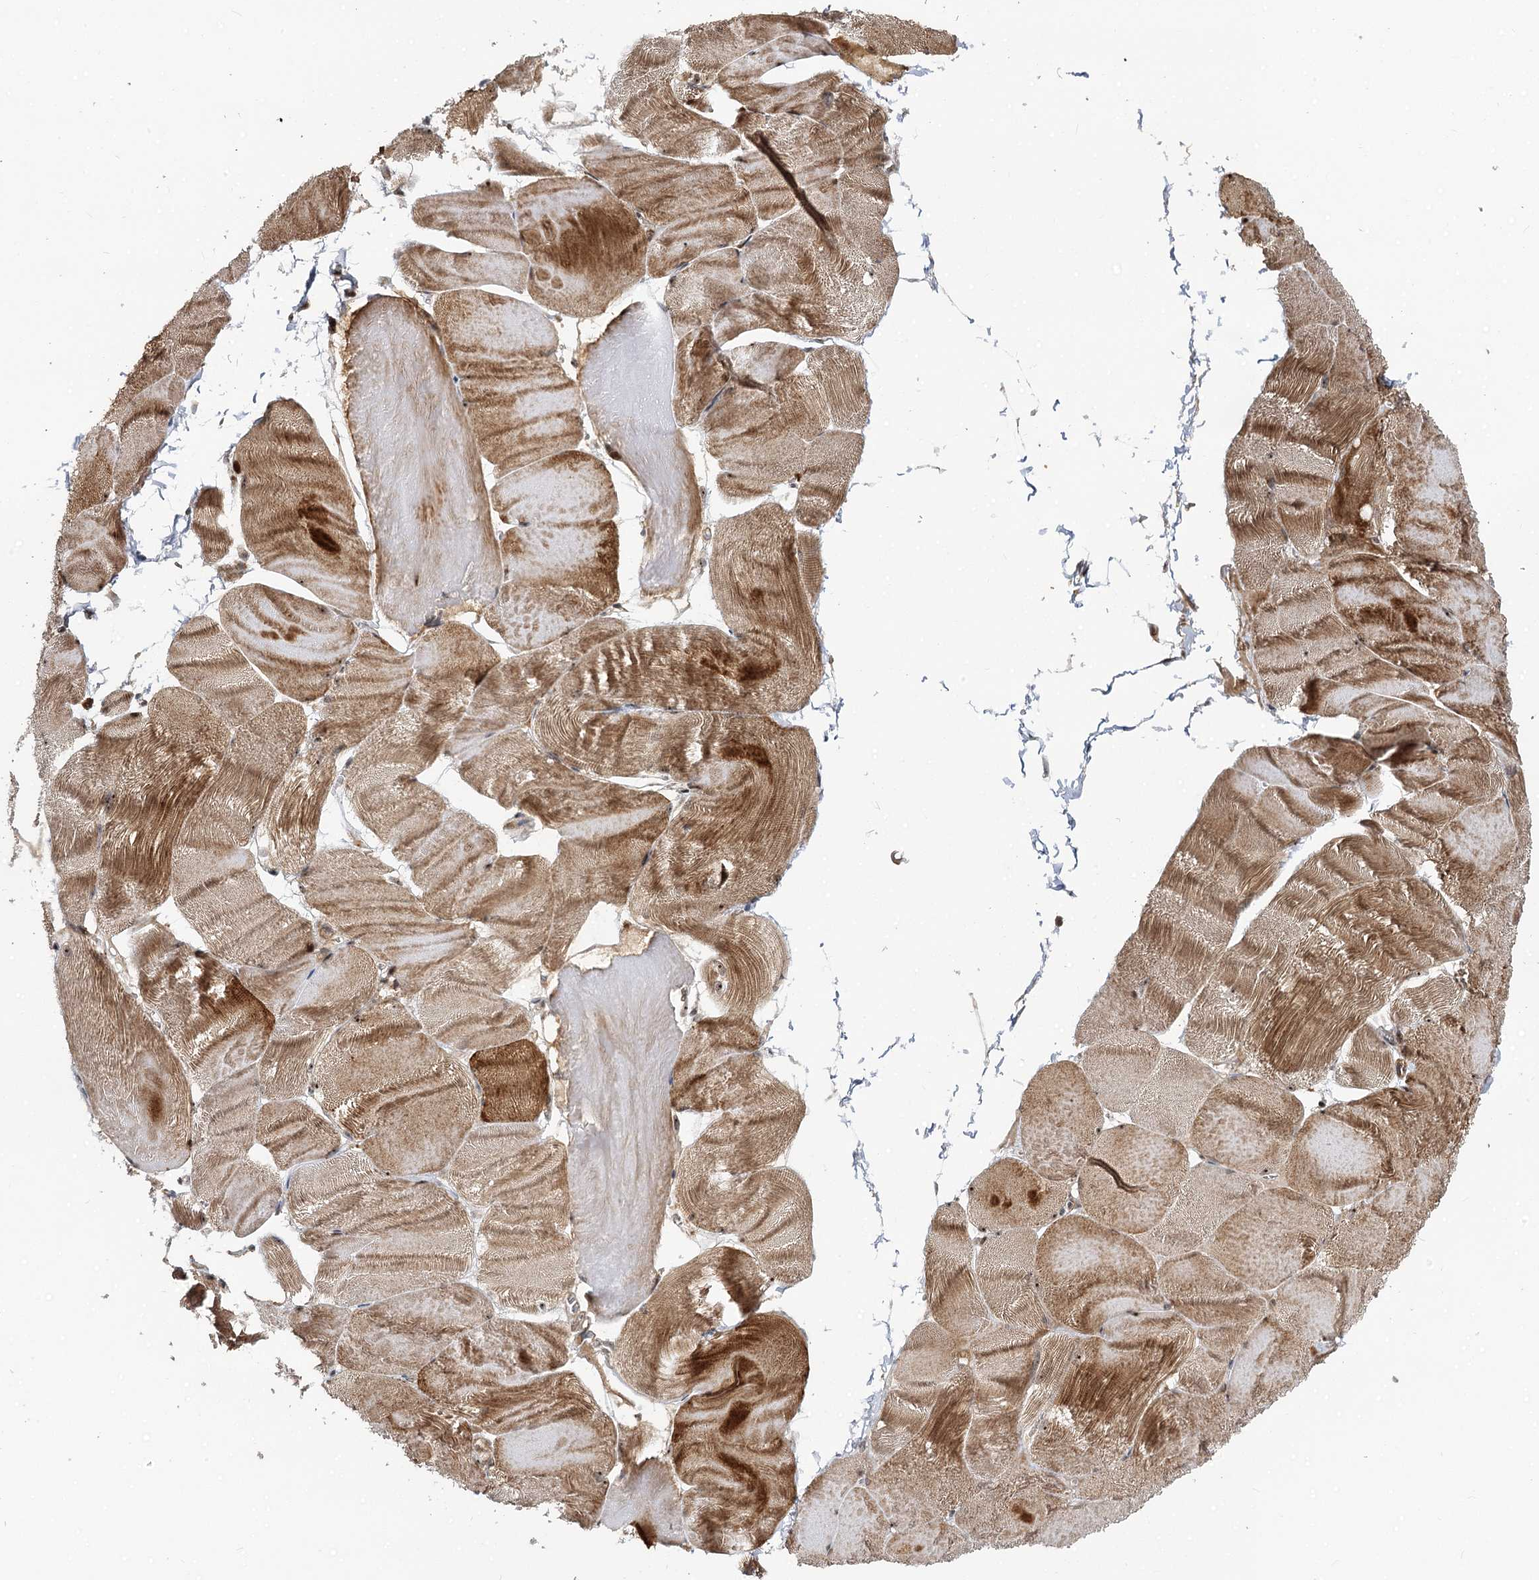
{"staining": {"intensity": "moderate", "quantity": ">75%", "location": "cytoplasmic/membranous,nuclear"}, "tissue": "skeletal muscle", "cell_type": "Myocytes", "image_type": "normal", "snomed": [{"axis": "morphology", "description": "Normal tissue, NOS"}, {"axis": "morphology", "description": "Basal cell carcinoma"}, {"axis": "topography", "description": "Skeletal muscle"}], "caption": "Immunohistochemistry staining of normal skeletal muscle, which displays medium levels of moderate cytoplasmic/membranous,nuclear staining in approximately >75% of myocytes indicating moderate cytoplasmic/membranous,nuclear protein staining. The staining was performed using DAB (brown) for protein detection and nuclei were counterstained in hematoxylin (blue).", "gene": "PIK3C2A", "patient": {"sex": "female", "age": 64}}